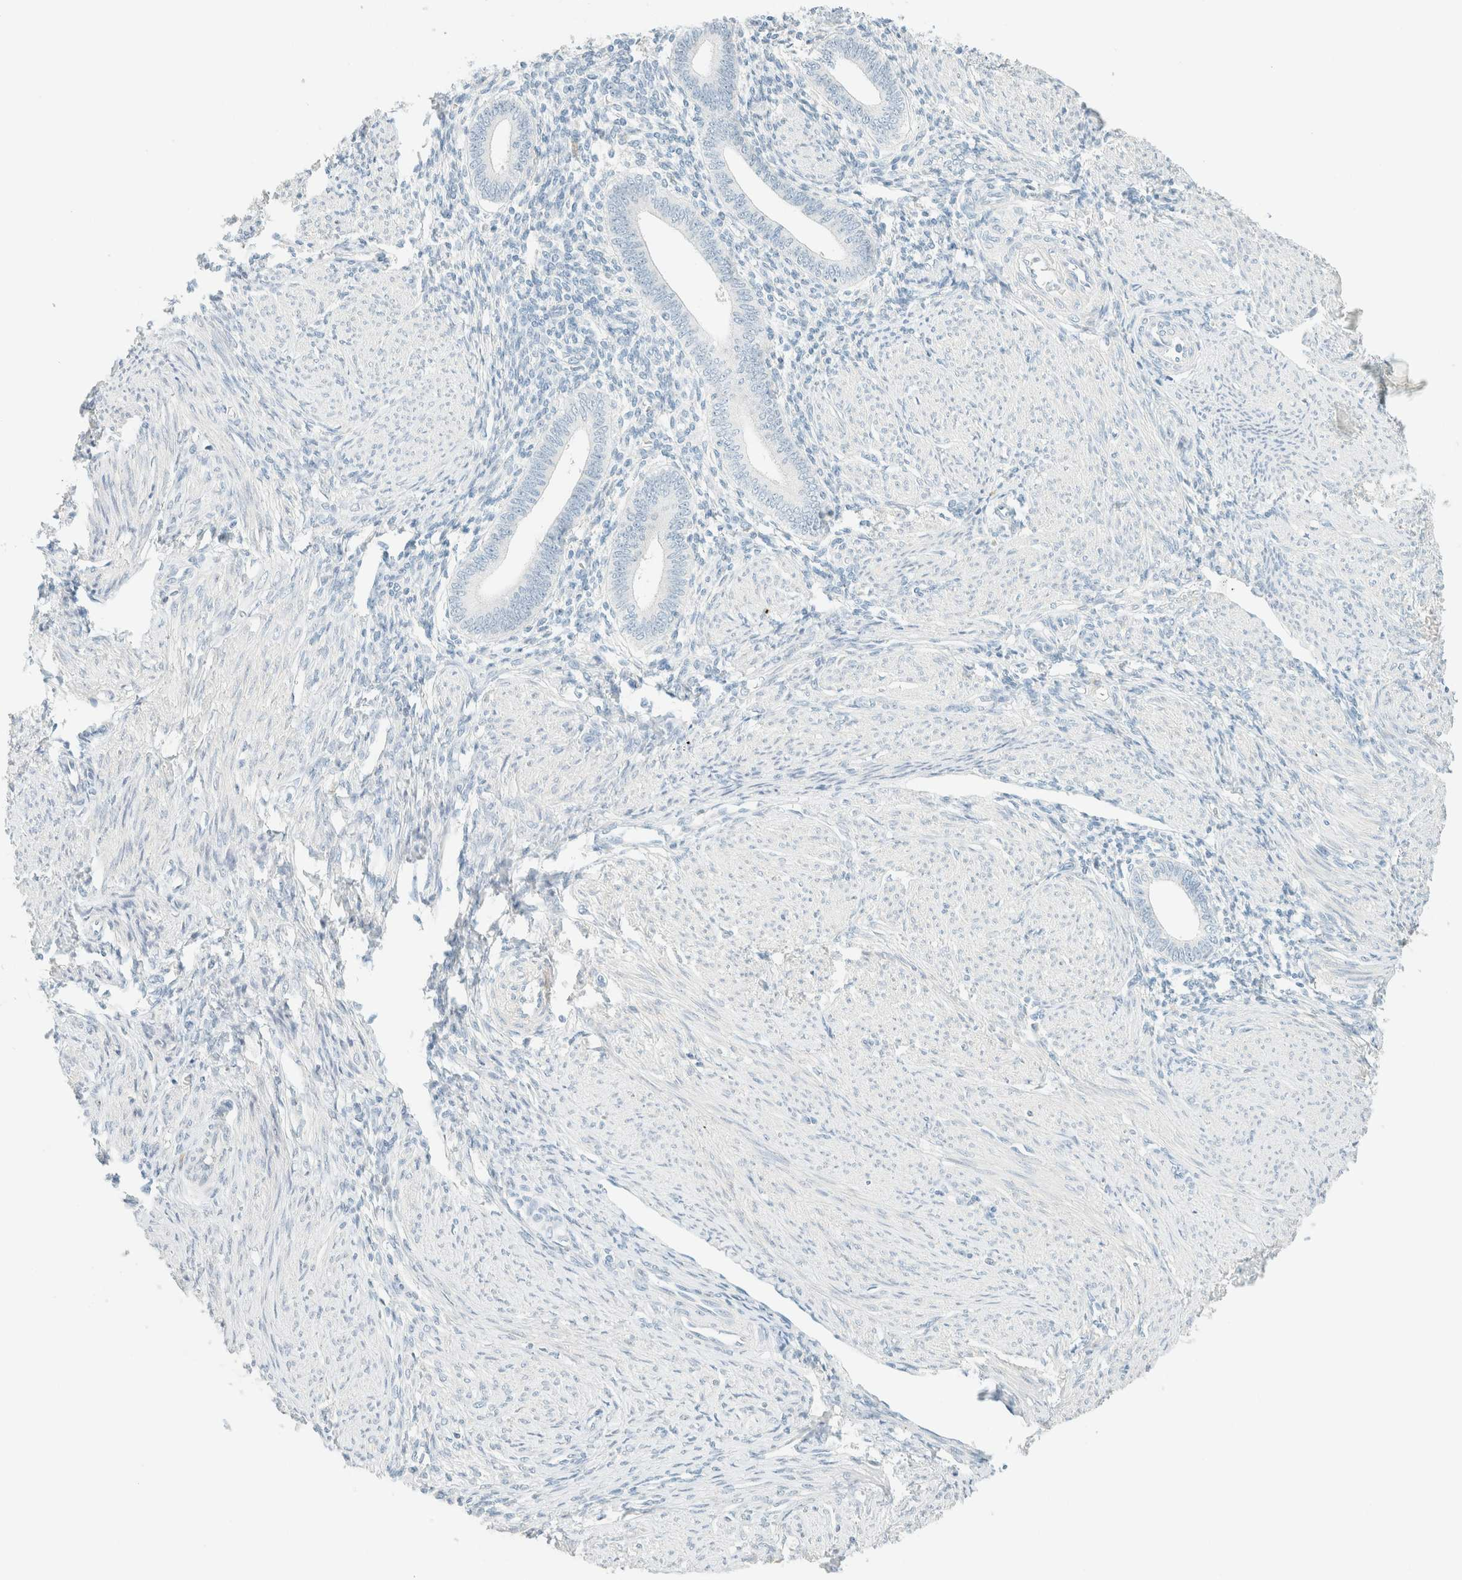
{"staining": {"intensity": "negative", "quantity": "none", "location": "none"}, "tissue": "endometrium", "cell_type": "Cells in endometrial stroma", "image_type": "normal", "snomed": [{"axis": "morphology", "description": "Normal tissue, NOS"}, {"axis": "topography", "description": "Endometrium"}], "caption": "DAB immunohistochemical staining of unremarkable endometrium shows no significant expression in cells in endometrial stroma.", "gene": "GPA33", "patient": {"sex": "female", "age": 42}}